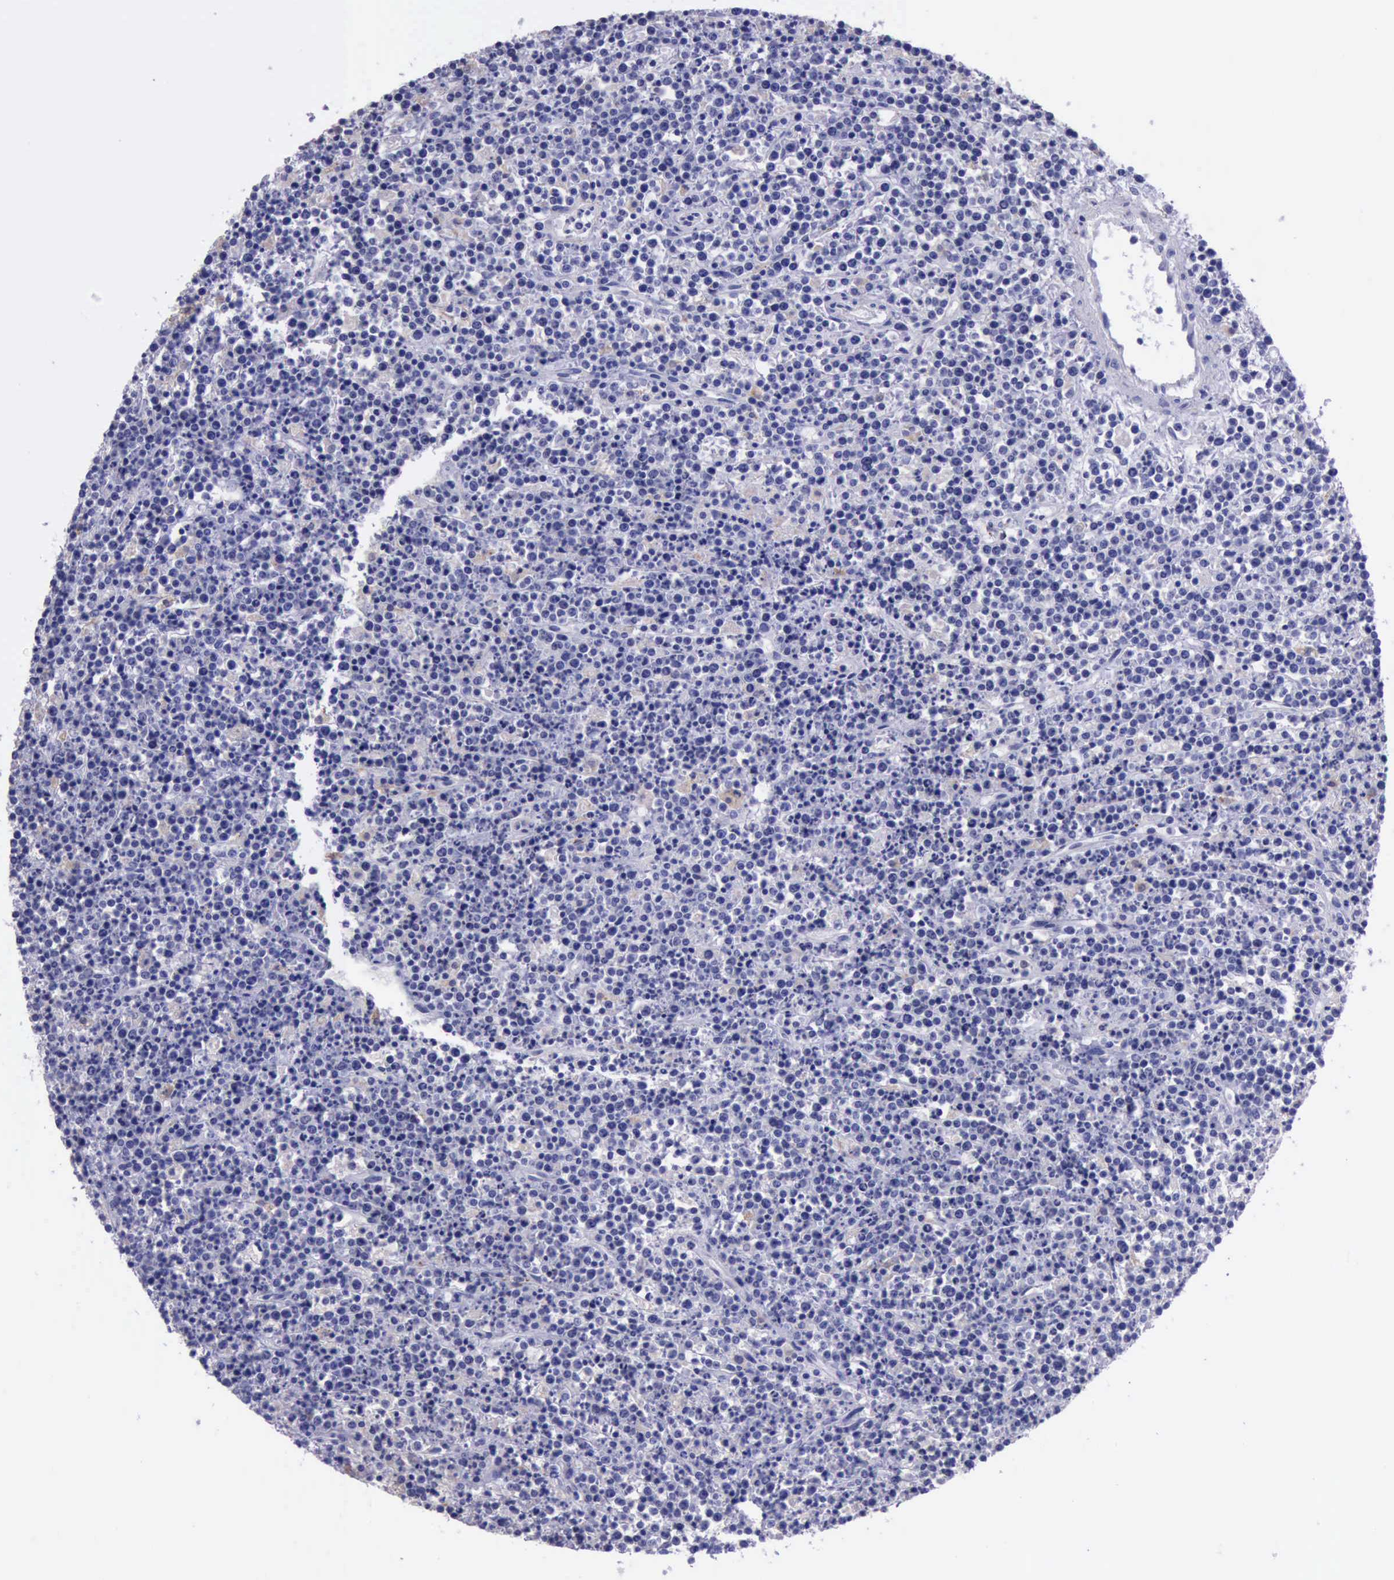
{"staining": {"intensity": "negative", "quantity": "none", "location": "none"}, "tissue": "lymphoma", "cell_type": "Tumor cells", "image_type": "cancer", "snomed": [{"axis": "morphology", "description": "Malignant lymphoma, non-Hodgkin's type, High grade"}, {"axis": "topography", "description": "Ovary"}], "caption": "The image shows no significant expression in tumor cells of lymphoma.", "gene": "GLA", "patient": {"sex": "female", "age": 56}}